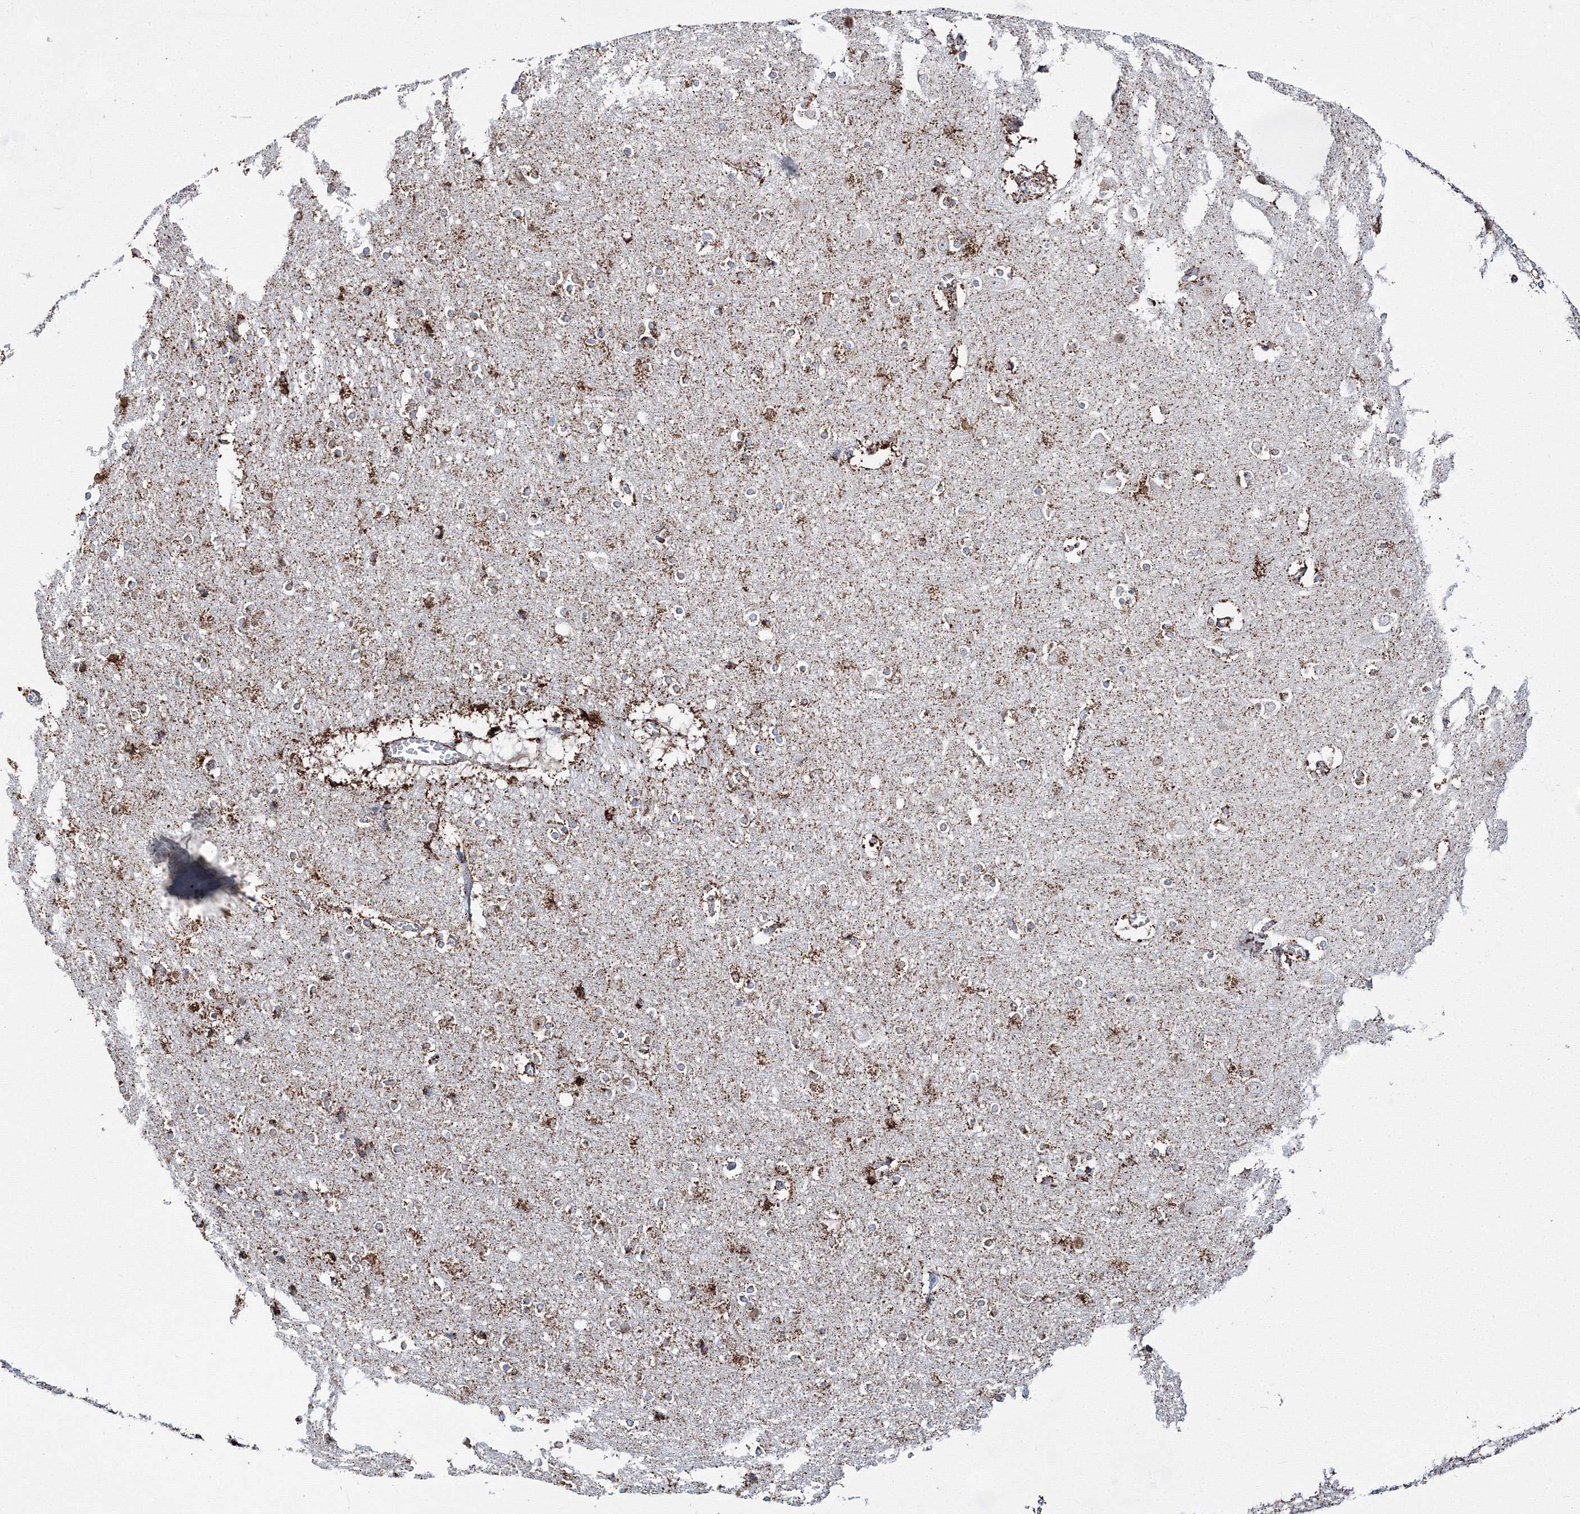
{"staining": {"intensity": "moderate", "quantity": ">75%", "location": "cytoplasmic/membranous"}, "tissue": "cerebral cortex", "cell_type": "Endothelial cells", "image_type": "normal", "snomed": [{"axis": "morphology", "description": "Normal tissue, NOS"}, {"axis": "topography", "description": "Cerebral cortex"}], "caption": "Immunohistochemical staining of benign cerebral cortex reveals >75% levels of moderate cytoplasmic/membranous protein positivity in about >75% of endothelial cells. The protein is stained brown, and the nuclei are stained in blue (DAB IHC with brightfield microscopy, high magnification).", "gene": "HADHB", "patient": {"sex": "male", "age": 54}}